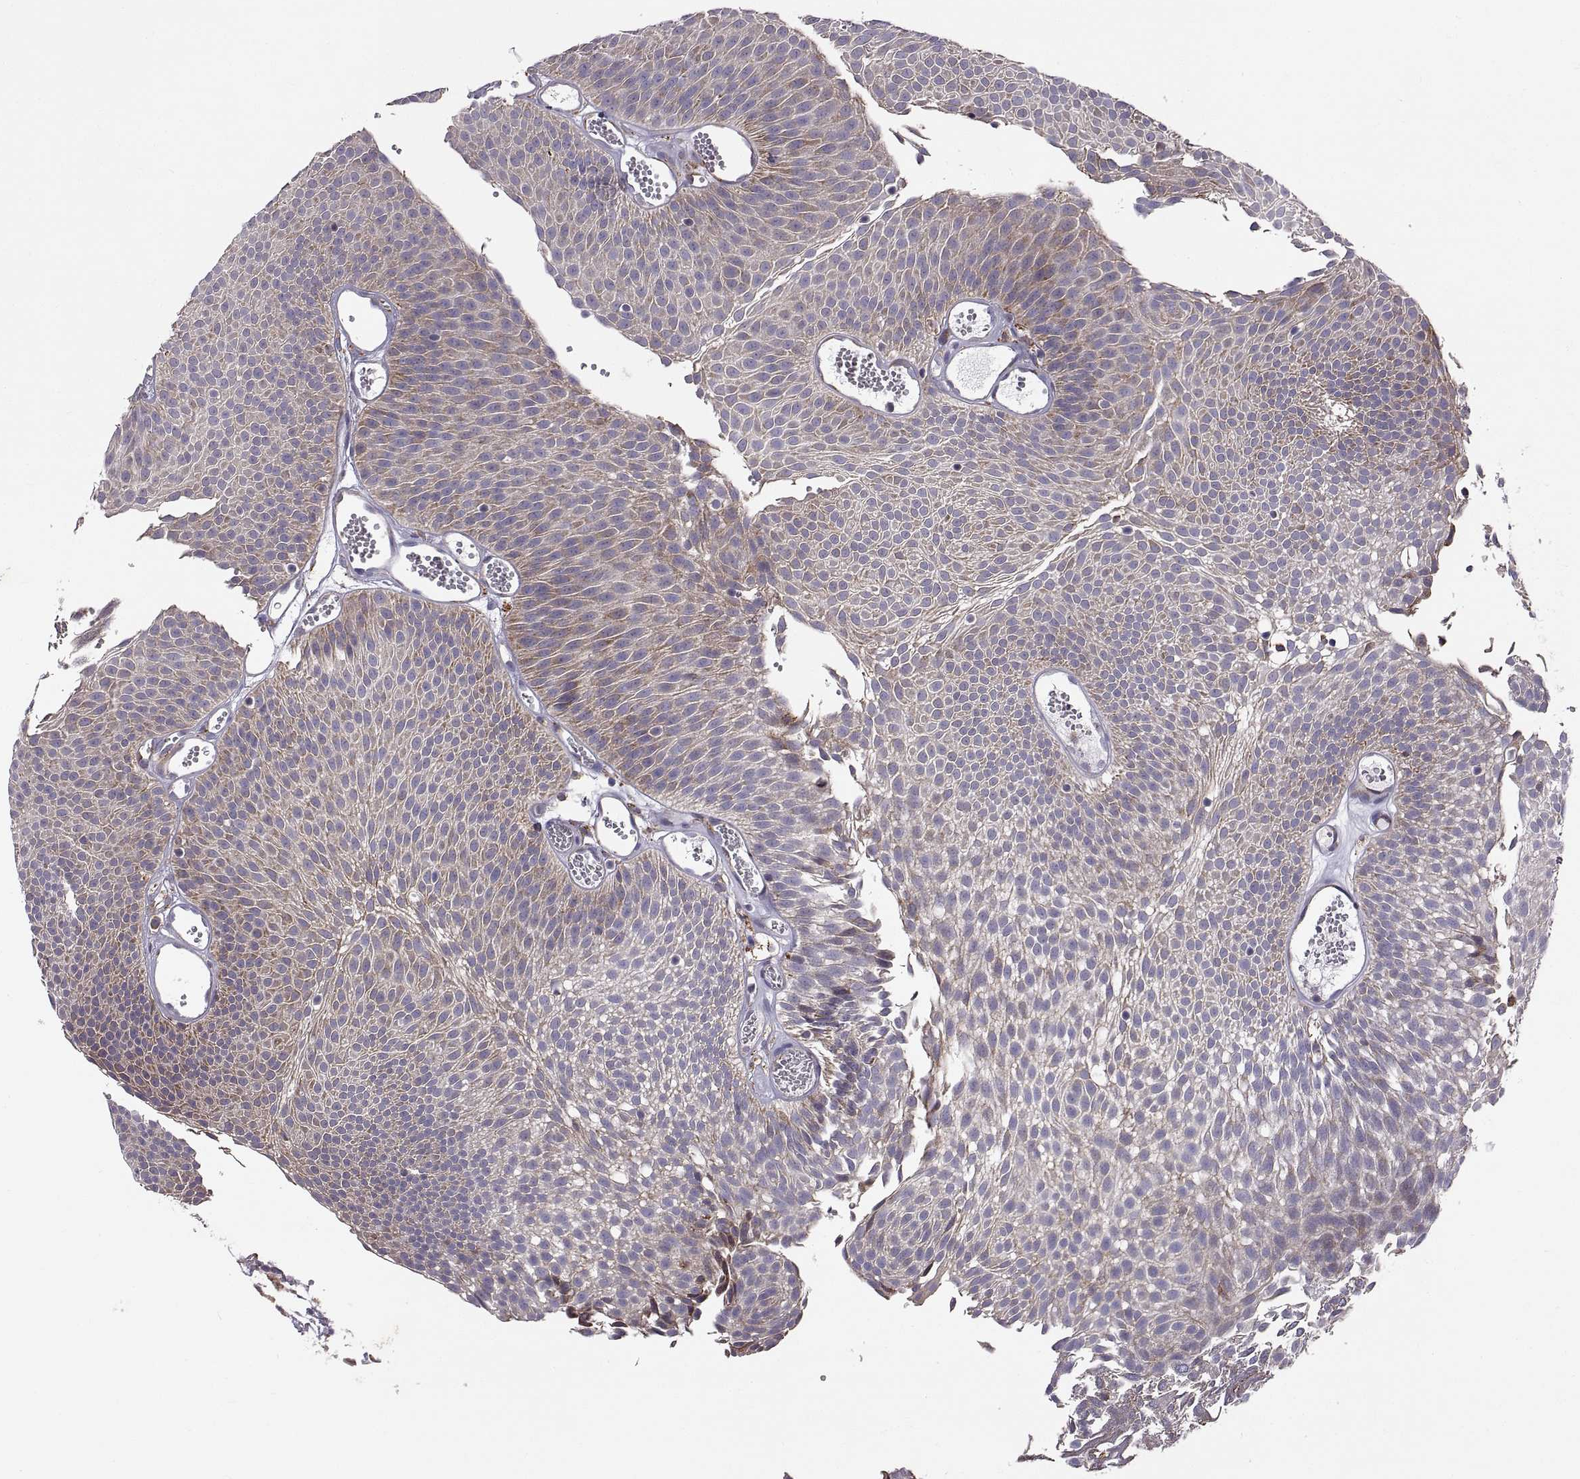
{"staining": {"intensity": "moderate", "quantity": "25%-75%", "location": "cytoplasmic/membranous"}, "tissue": "urothelial cancer", "cell_type": "Tumor cells", "image_type": "cancer", "snomed": [{"axis": "morphology", "description": "Urothelial carcinoma, Low grade"}, {"axis": "topography", "description": "Urinary bladder"}], "caption": "Human low-grade urothelial carcinoma stained with a protein marker exhibits moderate staining in tumor cells.", "gene": "PLEKHB2", "patient": {"sex": "male", "age": 52}}